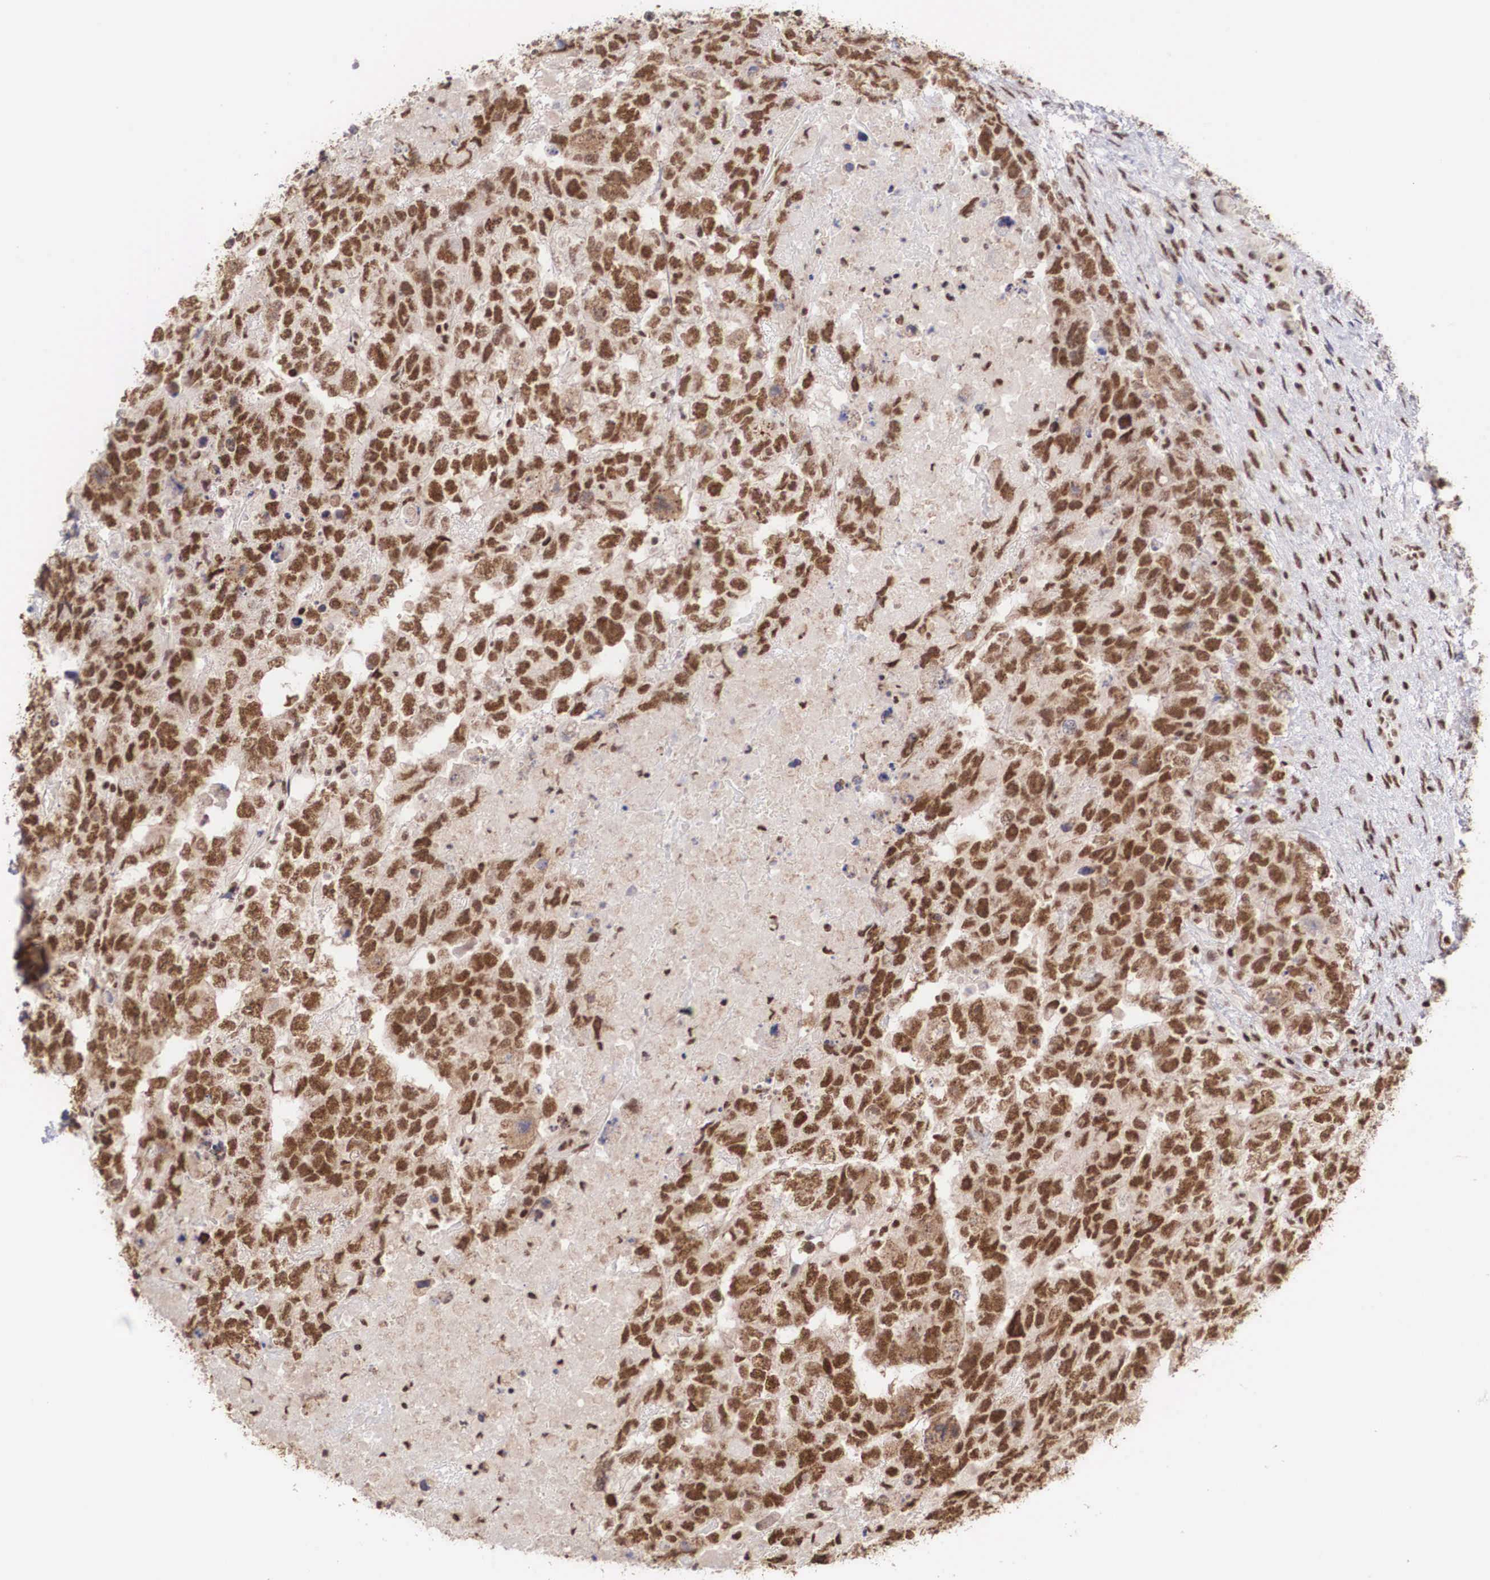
{"staining": {"intensity": "strong", "quantity": ">75%", "location": "nuclear"}, "tissue": "testis cancer", "cell_type": "Tumor cells", "image_type": "cancer", "snomed": [{"axis": "morphology", "description": "Carcinoma, Embryonal, NOS"}, {"axis": "topography", "description": "Testis"}], "caption": "A brown stain labels strong nuclear positivity of a protein in human testis cancer tumor cells.", "gene": "HTATSF1", "patient": {"sex": "male", "age": 36}}